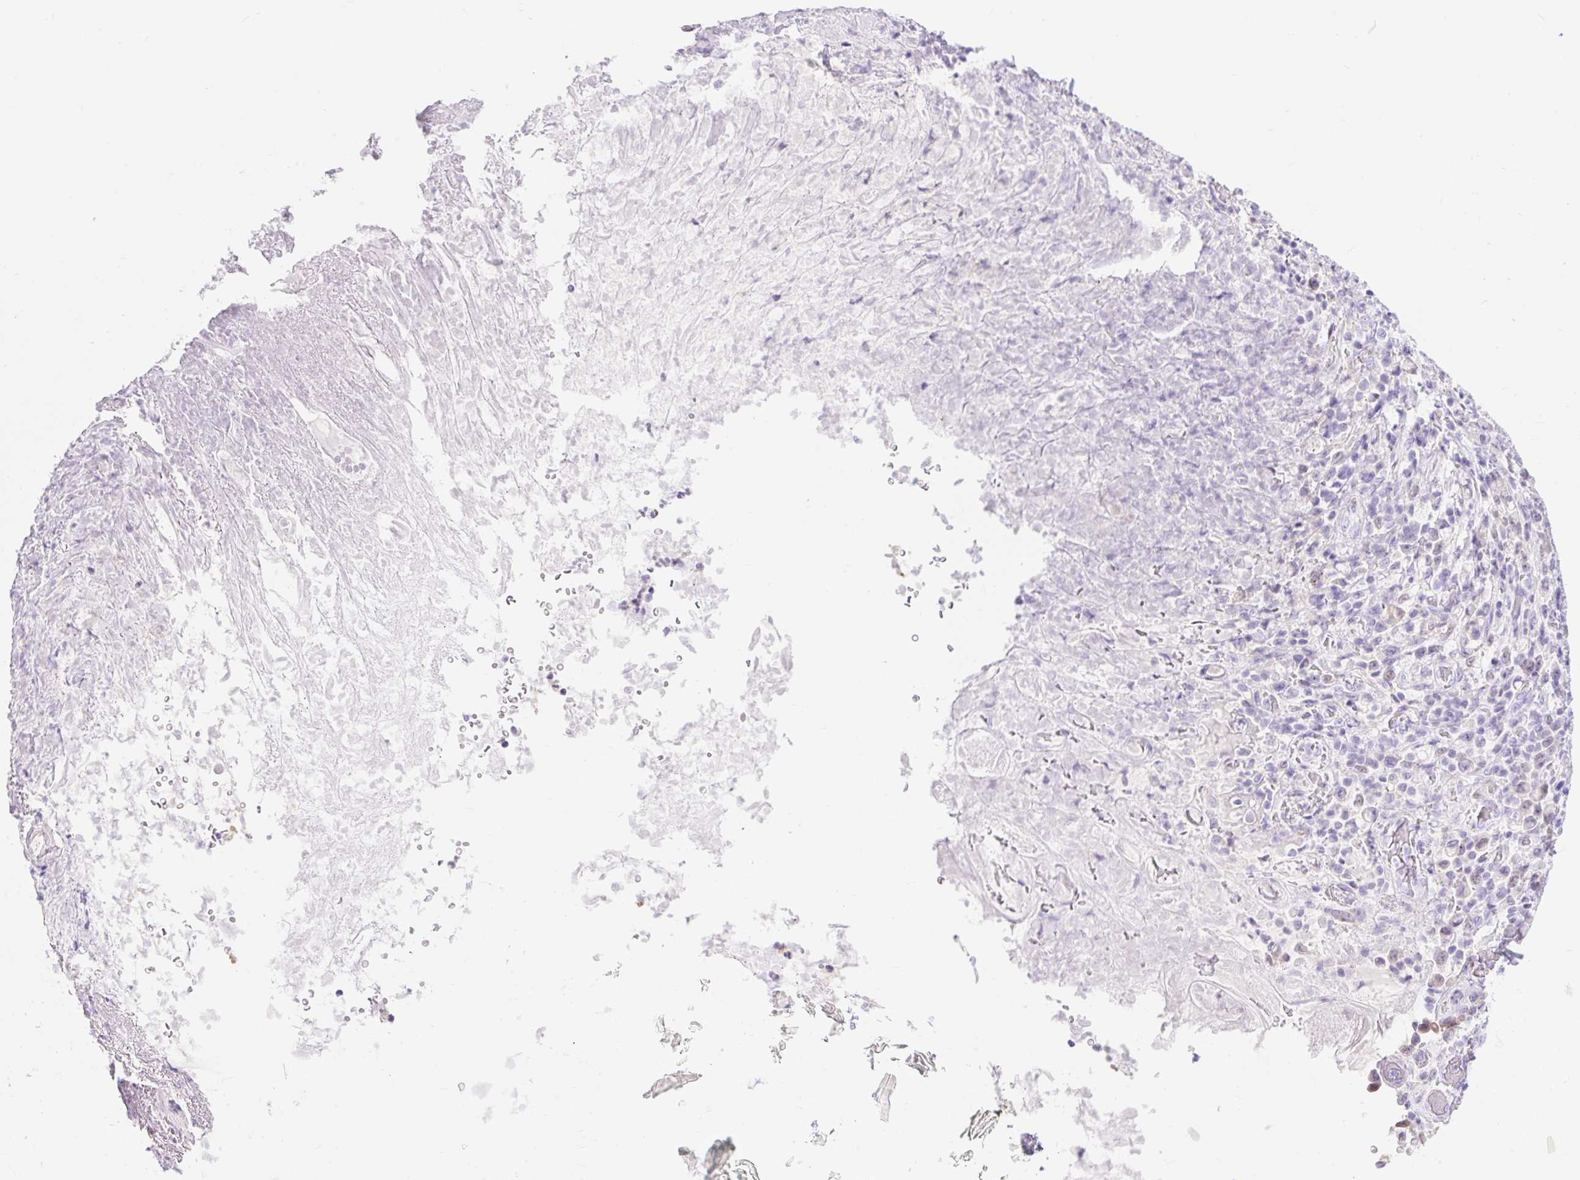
{"staining": {"intensity": "negative", "quantity": "none", "location": "none"}, "tissue": "stomach cancer", "cell_type": "Tumor cells", "image_type": "cancer", "snomed": [{"axis": "morphology", "description": "Normal tissue, NOS"}, {"axis": "morphology", "description": "Adenocarcinoma, NOS"}, {"axis": "topography", "description": "Stomach"}], "caption": "The immunohistochemistry photomicrograph has no significant staining in tumor cells of stomach cancer tissue.", "gene": "SLC25A40", "patient": {"sex": "female", "age": 79}}